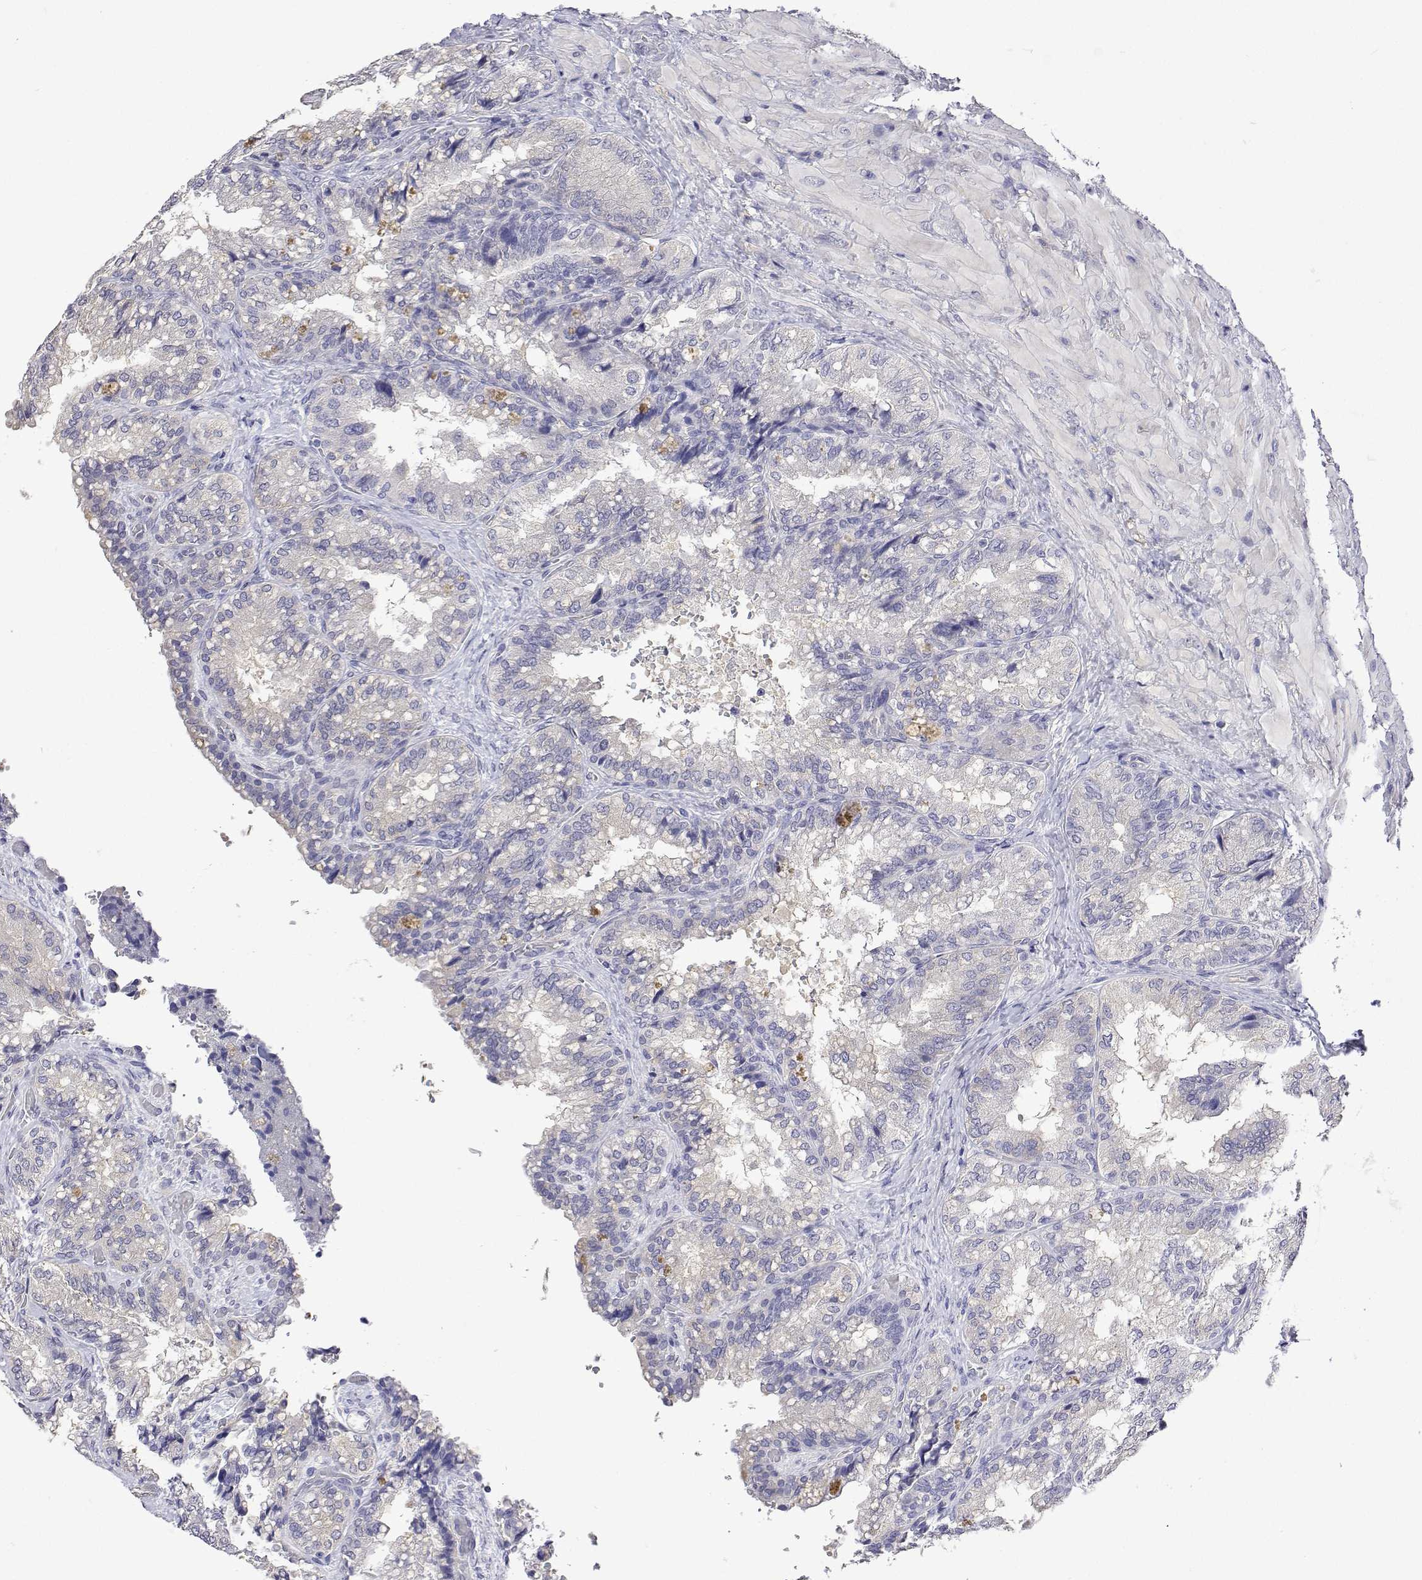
{"staining": {"intensity": "negative", "quantity": "none", "location": "none"}, "tissue": "seminal vesicle", "cell_type": "Glandular cells", "image_type": "normal", "snomed": [{"axis": "morphology", "description": "Normal tissue, NOS"}, {"axis": "topography", "description": "Seminal veicle"}], "caption": "DAB immunohistochemical staining of unremarkable seminal vesicle demonstrates no significant staining in glandular cells. (Immunohistochemistry, brightfield microscopy, high magnification).", "gene": "PLCB1", "patient": {"sex": "male", "age": 57}}